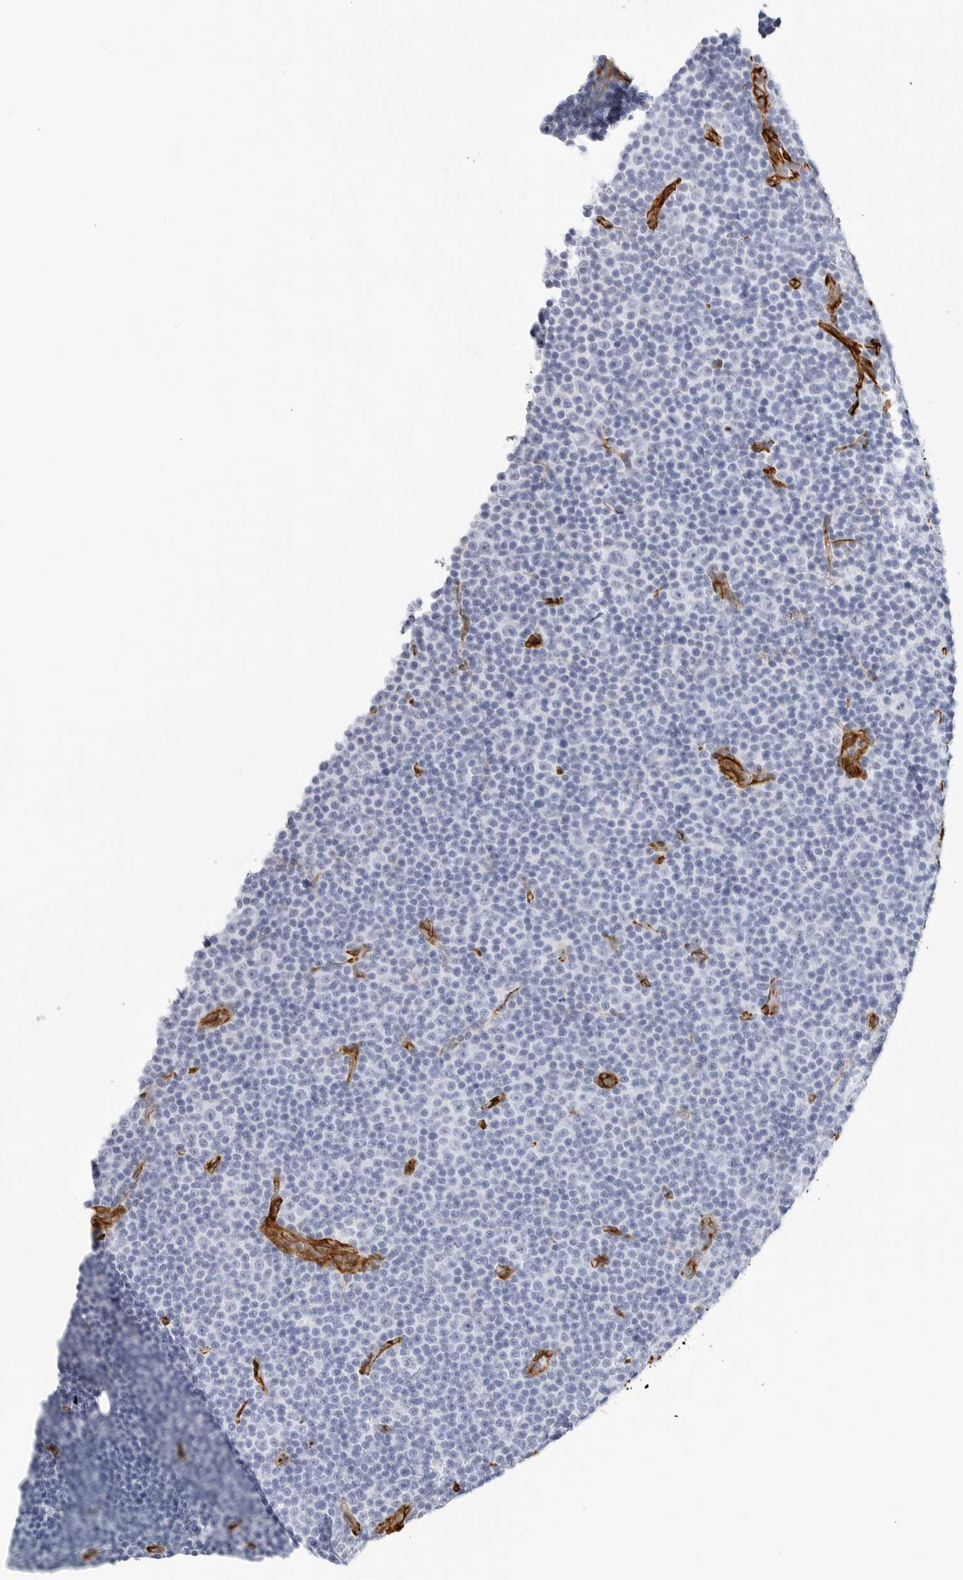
{"staining": {"intensity": "negative", "quantity": "none", "location": "none"}, "tissue": "lymphoma", "cell_type": "Tumor cells", "image_type": "cancer", "snomed": [{"axis": "morphology", "description": "Malignant lymphoma, non-Hodgkin's type, Low grade"}, {"axis": "topography", "description": "Lymph node"}], "caption": "Immunohistochemistry of lymphoma displays no staining in tumor cells. (DAB IHC with hematoxylin counter stain).", "gene": "NES", "patient": {"sex": "female", "age": 67}}